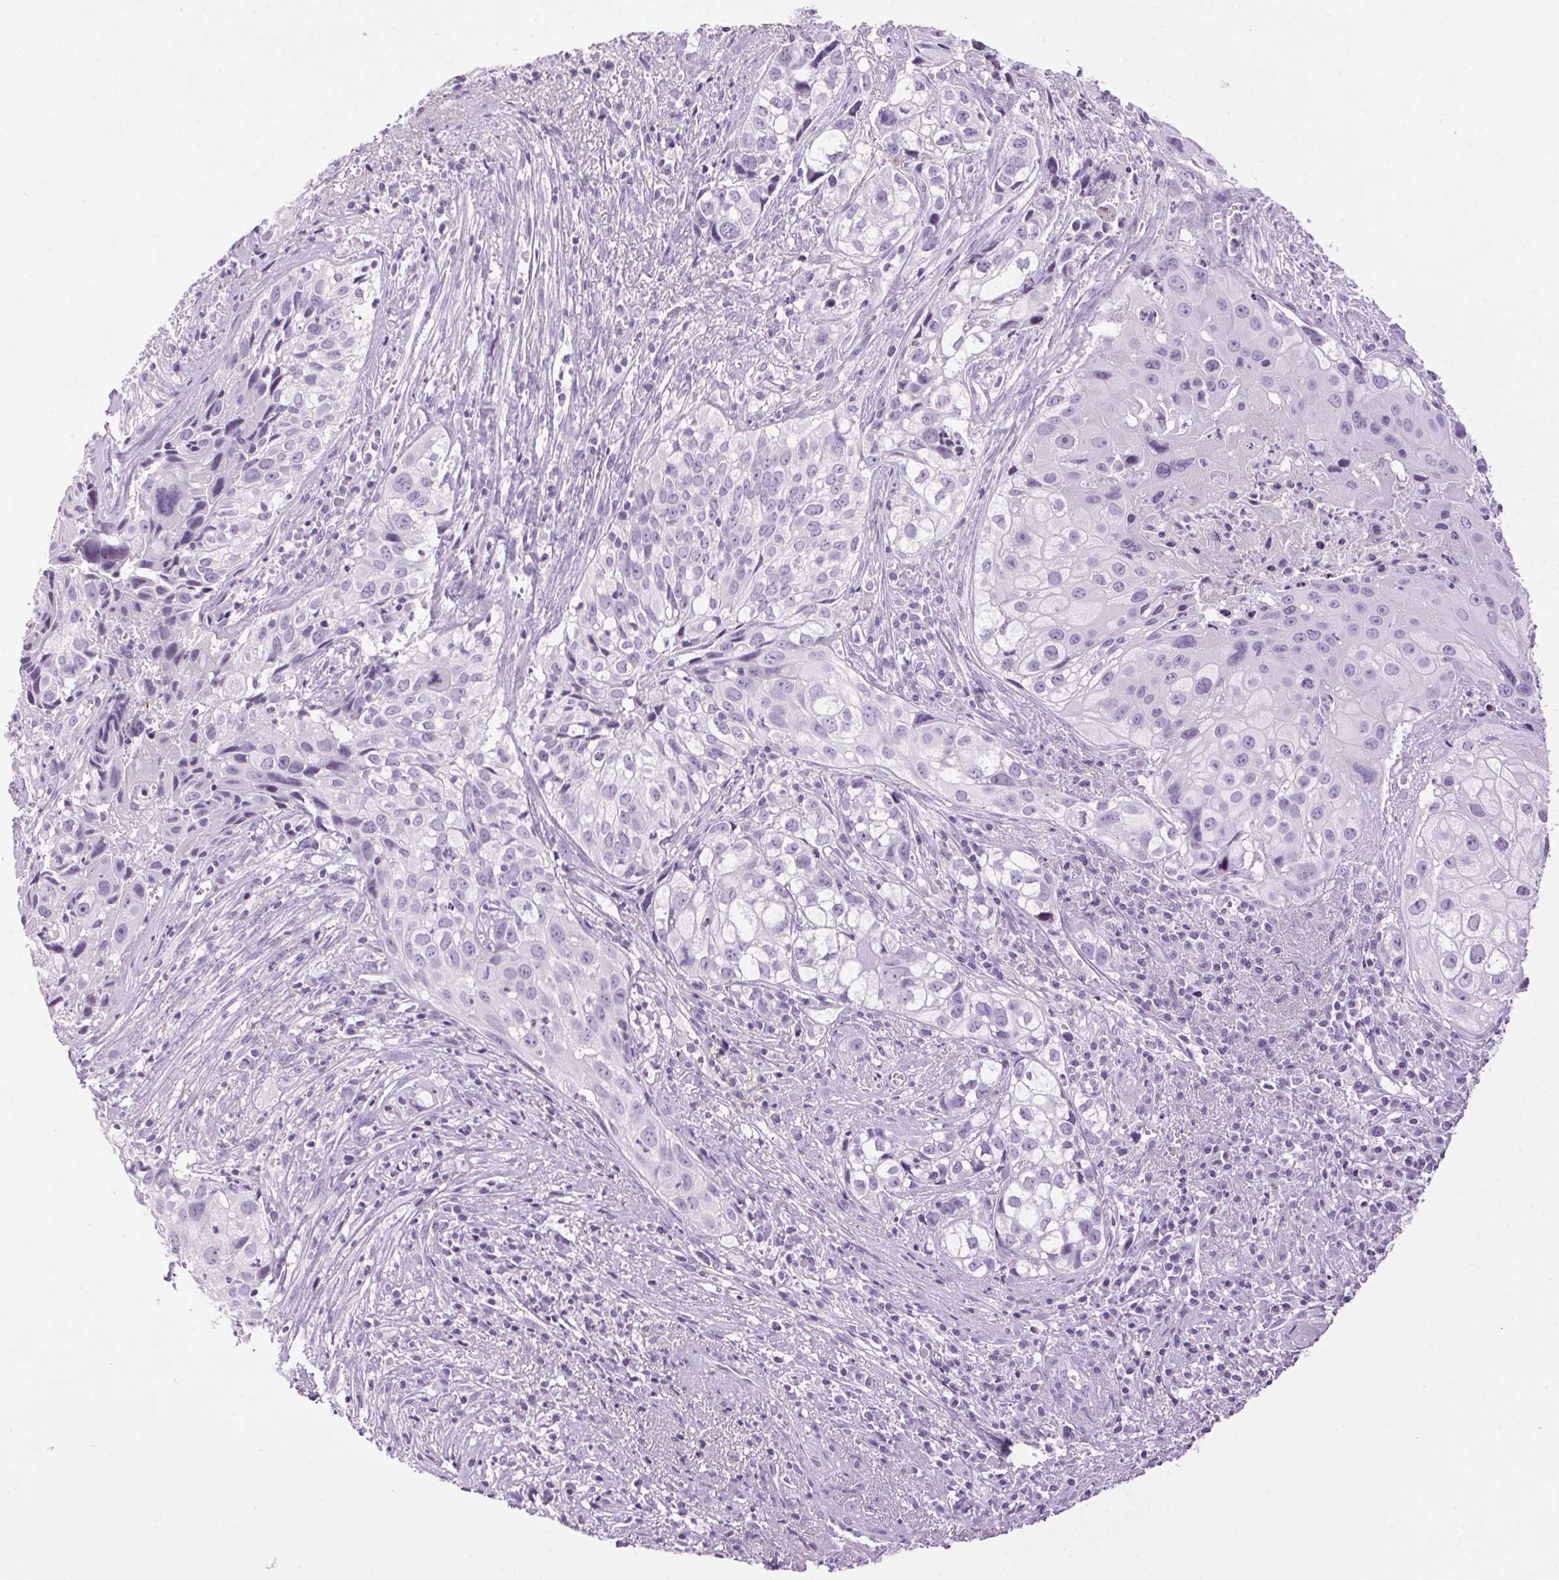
{"staining": {"intensity": "negative", "quantity": "none", "location": "none"}, "tissue": "cervical cancer", "cell_type": "Tumor cells", "image_type": "cancer", "snomed": [{"axis": "morphology", "description": "Squamous cell carcinoma, NOS"}, {"axis": "topography", "description": "Cervix"}], "caption": "Immunohistochemistry image of cervical cancer stained for a protein (brown), which exhibits no staining in tumor cells.", "gene": "TMEM88B", "patient": {"sex": "female", "age": 53}}